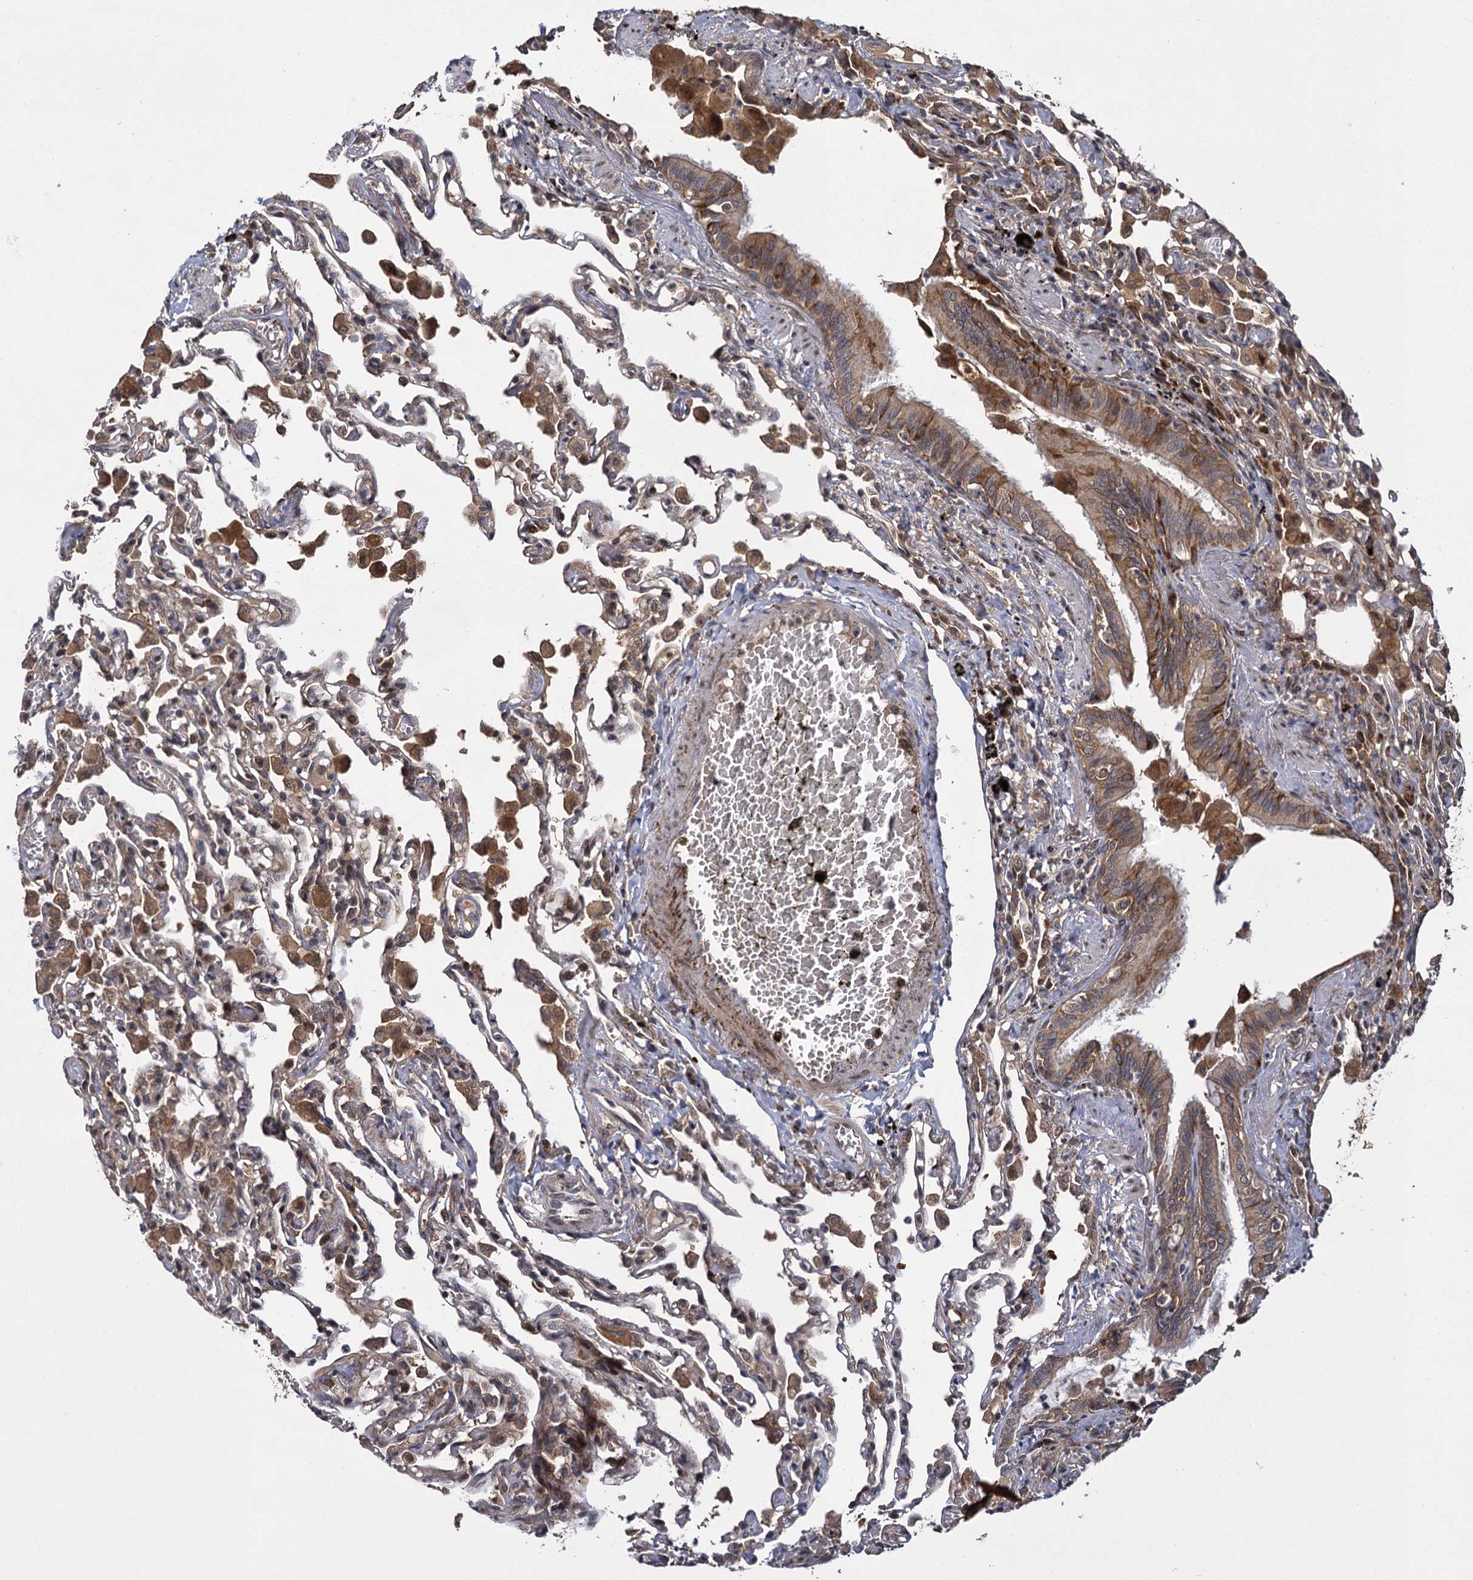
{"staining": {"intensity": "moderate", "quantity": "<25%", "location": "cytoplasmic/membranous"}, "tissue": "lung", "cell_type": "Alveolar cells", "image_type": "normal", "snomed": [{"axis": "morphology", "description": "Normal tissue, NOS"}, {"axis": "topography", "description": "Bronchus"}, {"axis": "topography", "description": "Lung"}], "caption": "Moderate cytoplasmic/membranous protein expression is identified in approximately <25% of alveolar cells in lung.", "gene": "INPPL1", "patient": {"sex": "female", "age": 49}}